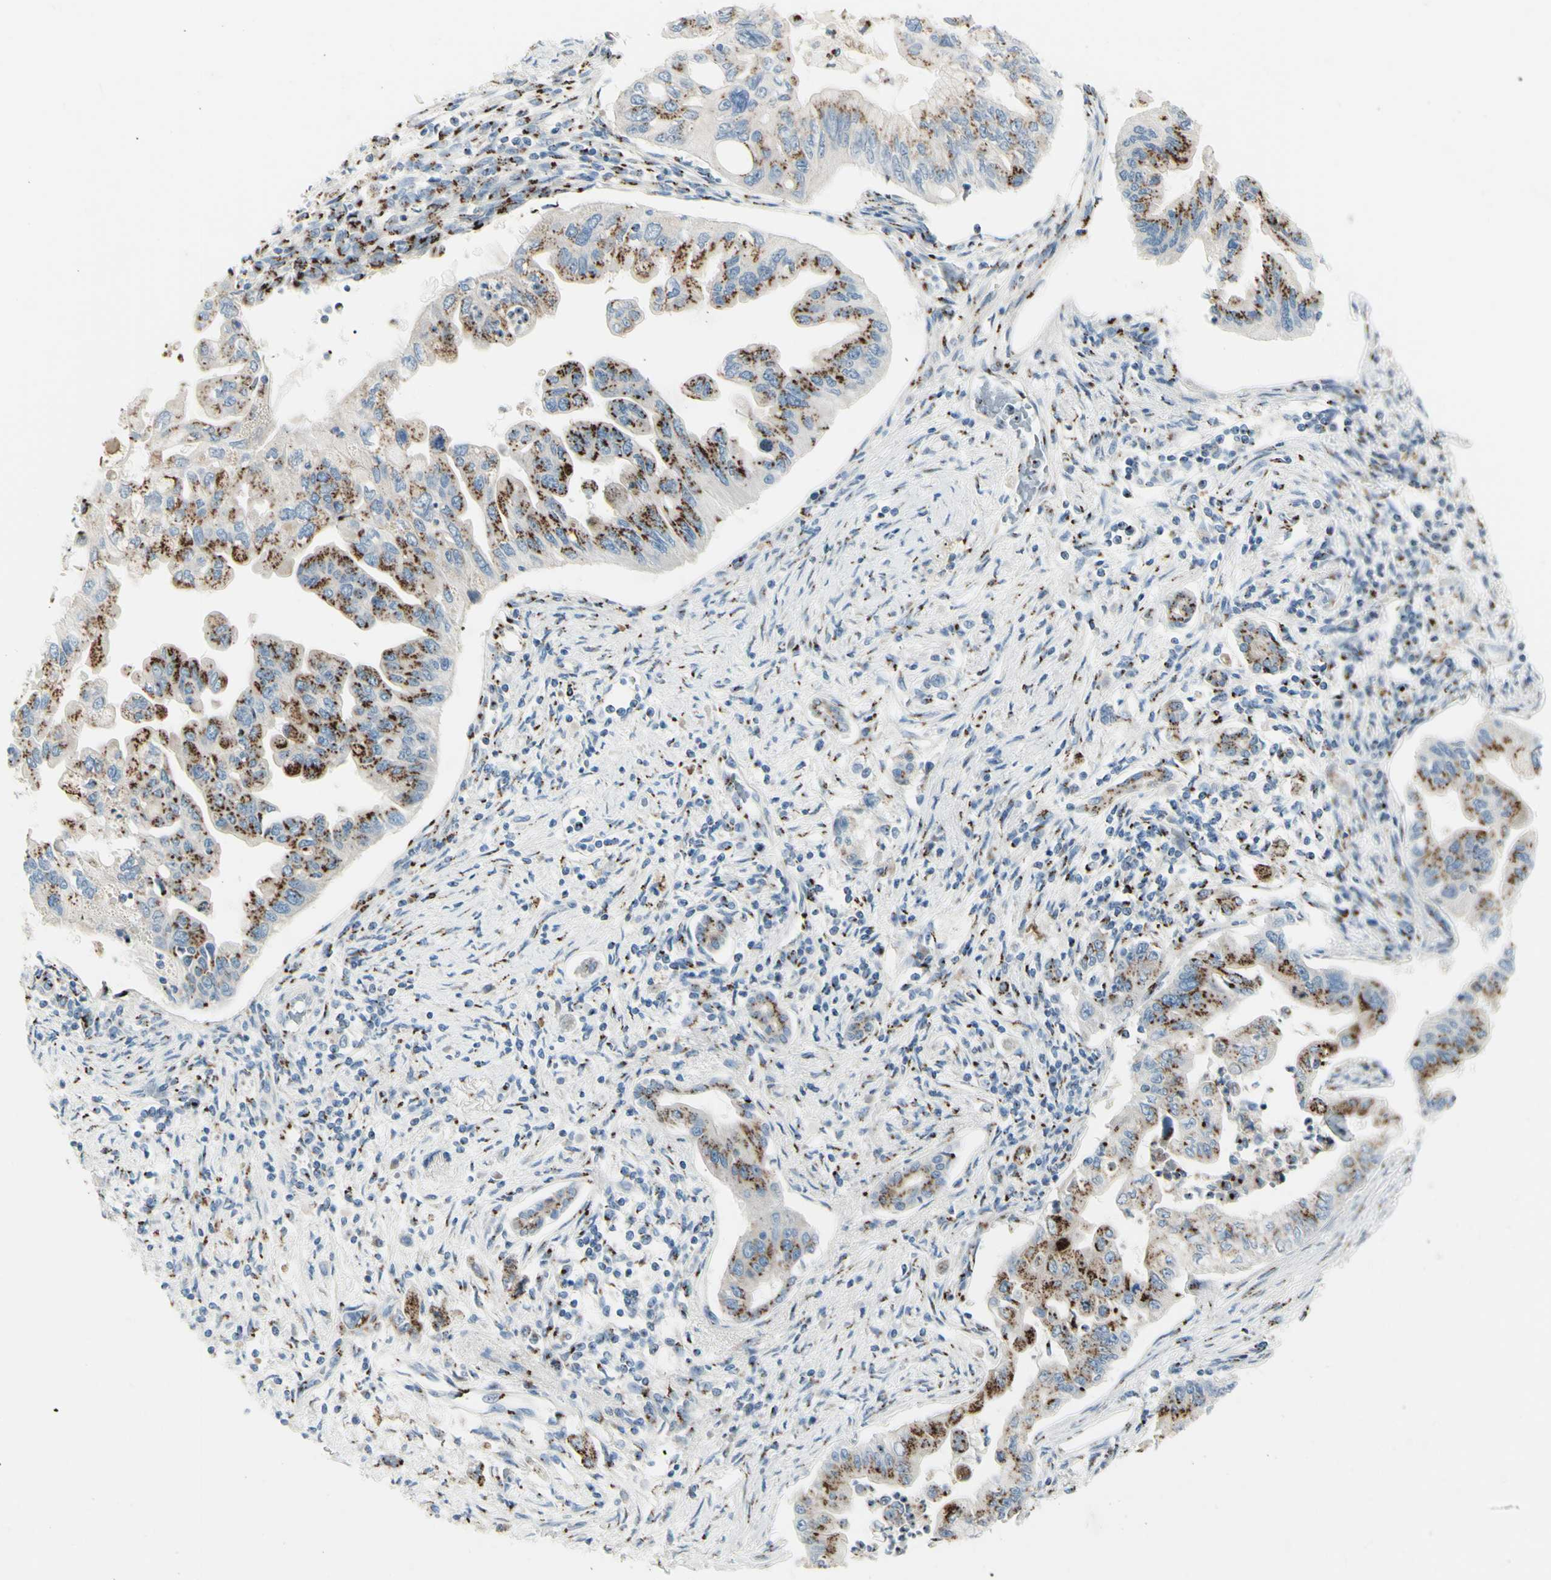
{"staining": {"intensity": "strong", "quantity": "25%-75%", "location": "cytoplasmic/membranous"}, "tissue": "pancreatic cancer", "cell_type": "Tumor cells", "image_type": "cancer", "snomed": [{"axis": "morphology", "description": "Normal tissue, NOS"}, {"axis": "topography", "description": "Pancreas"}], "caption": "A photomicrograph showing strong cytoplasmic/membranous expression in about 25%-75% of tumor cells in pancreatic cancer, as visualized by brown immunohistochemical staining.", "gene": "B4GALT1", "patient": {"sex": "male", "age": 42}}